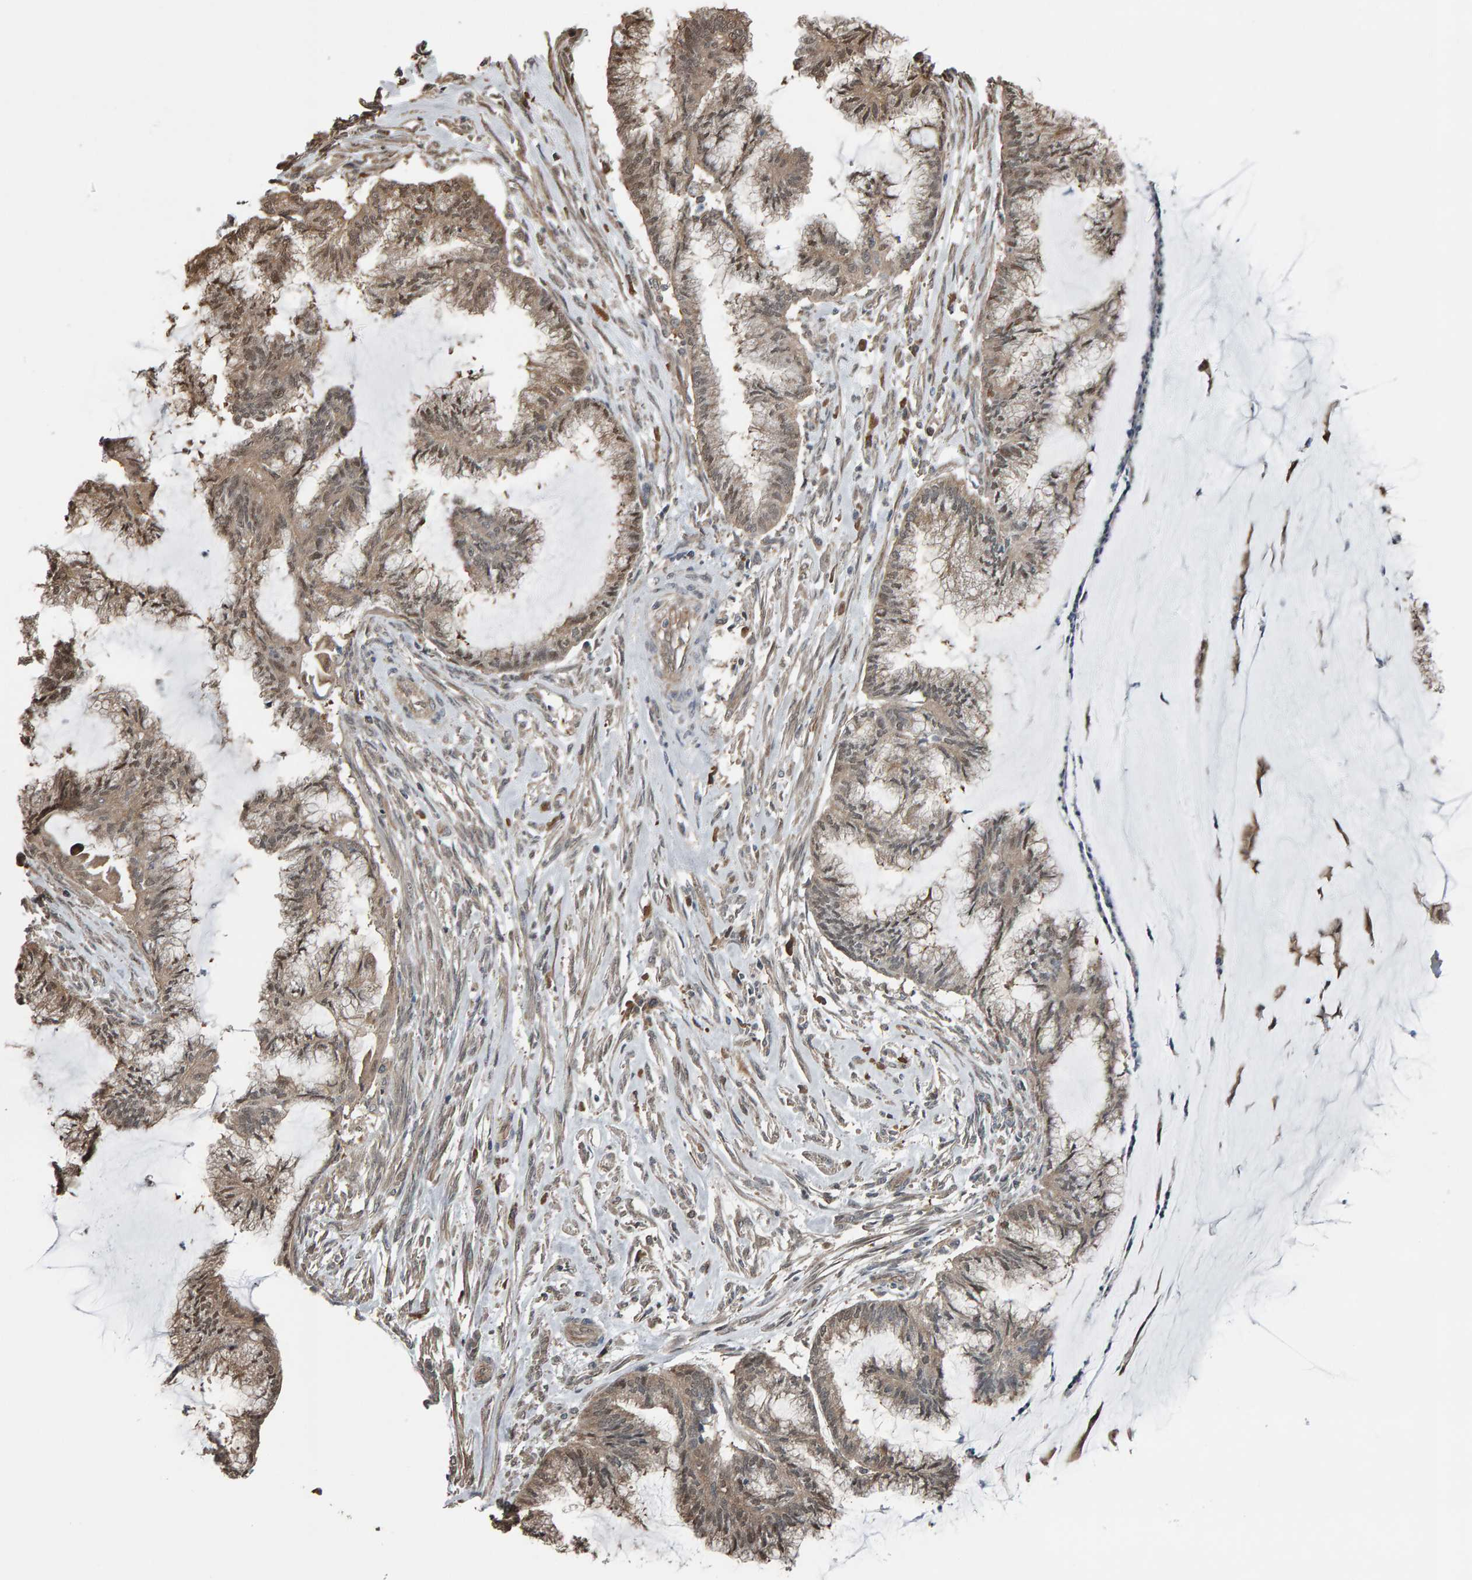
{"staining": {"intensity": "weak", "quantity": ">75%", "location": "cytoplasmic/membranous,nuclear"}, "tissue": "endometrial cancer", "cell_type": "Tumor cells", "image_type": "cancer", "snomed": [{"axis": "morphology", "description": "Adenocarcinoma, NOS"}, {"axis": "topography", "description": "Endometrium"}], "caption": "The immunohistochemical stain highlights weak cytoplasmic/membranous and nuclear staining in tumor cells of endometrial cancer (adenocarcinoma) tissue.", "gene": "COASY", "patient": {"sex": "female", "age": 86}}